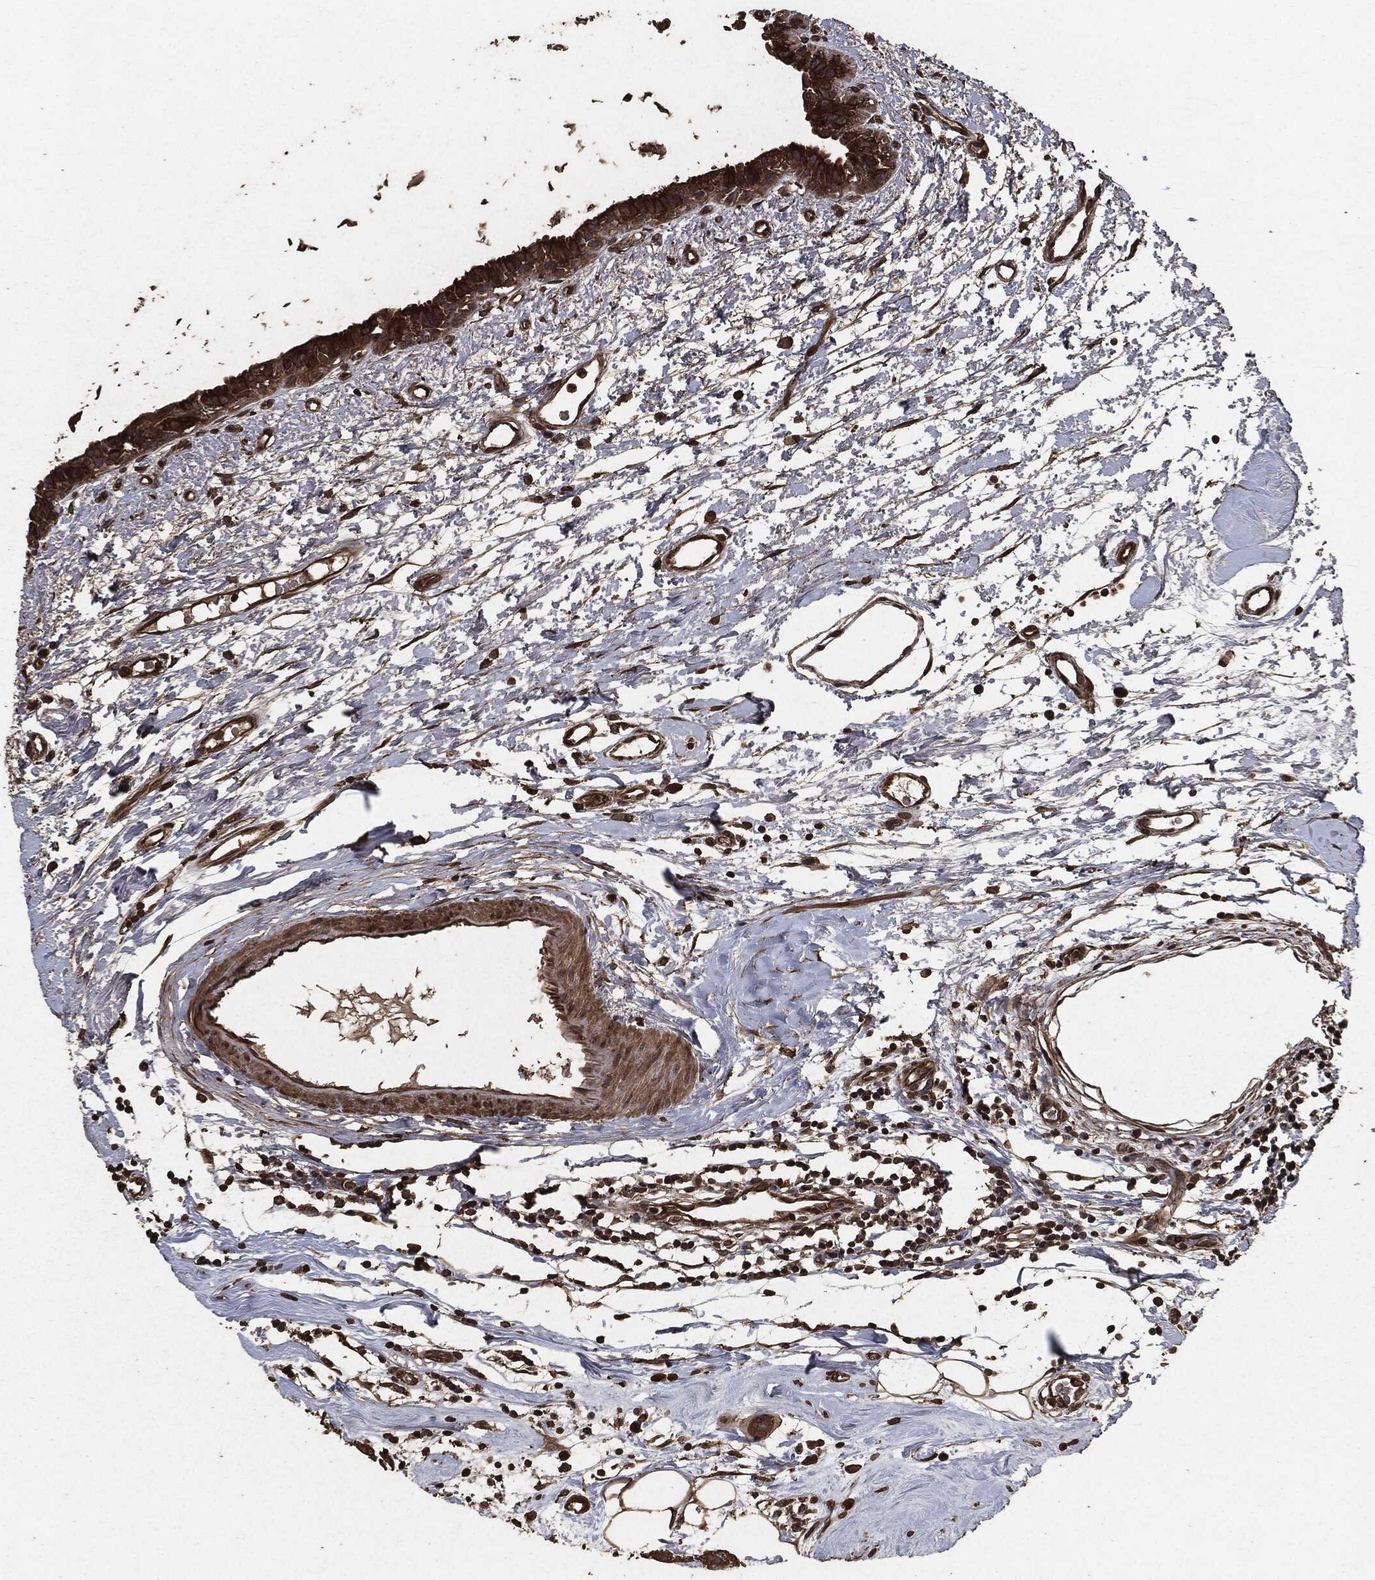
{"staining": {"intensity": "strong", "quantity": ">75%", "location": "cytoplasmic/membranous"}, "tissue": "breast cancer", "cell_type": "Tumor cells", "image_type": "cancer", "snomed": [{"axis": "morphology", "description": "Normal tissue, NOS"}, {"axis": "morphology", "description": "Duct carcinoma"}, {"axis": "topography", "description": "Breast"}], "caption": "Human breast infiltrating ductal carcinoma stained with a protein marker shows strong staining in tumor cells.", "gene": "AKT1S1", "patient": {"sex": "female", "age": 40}}